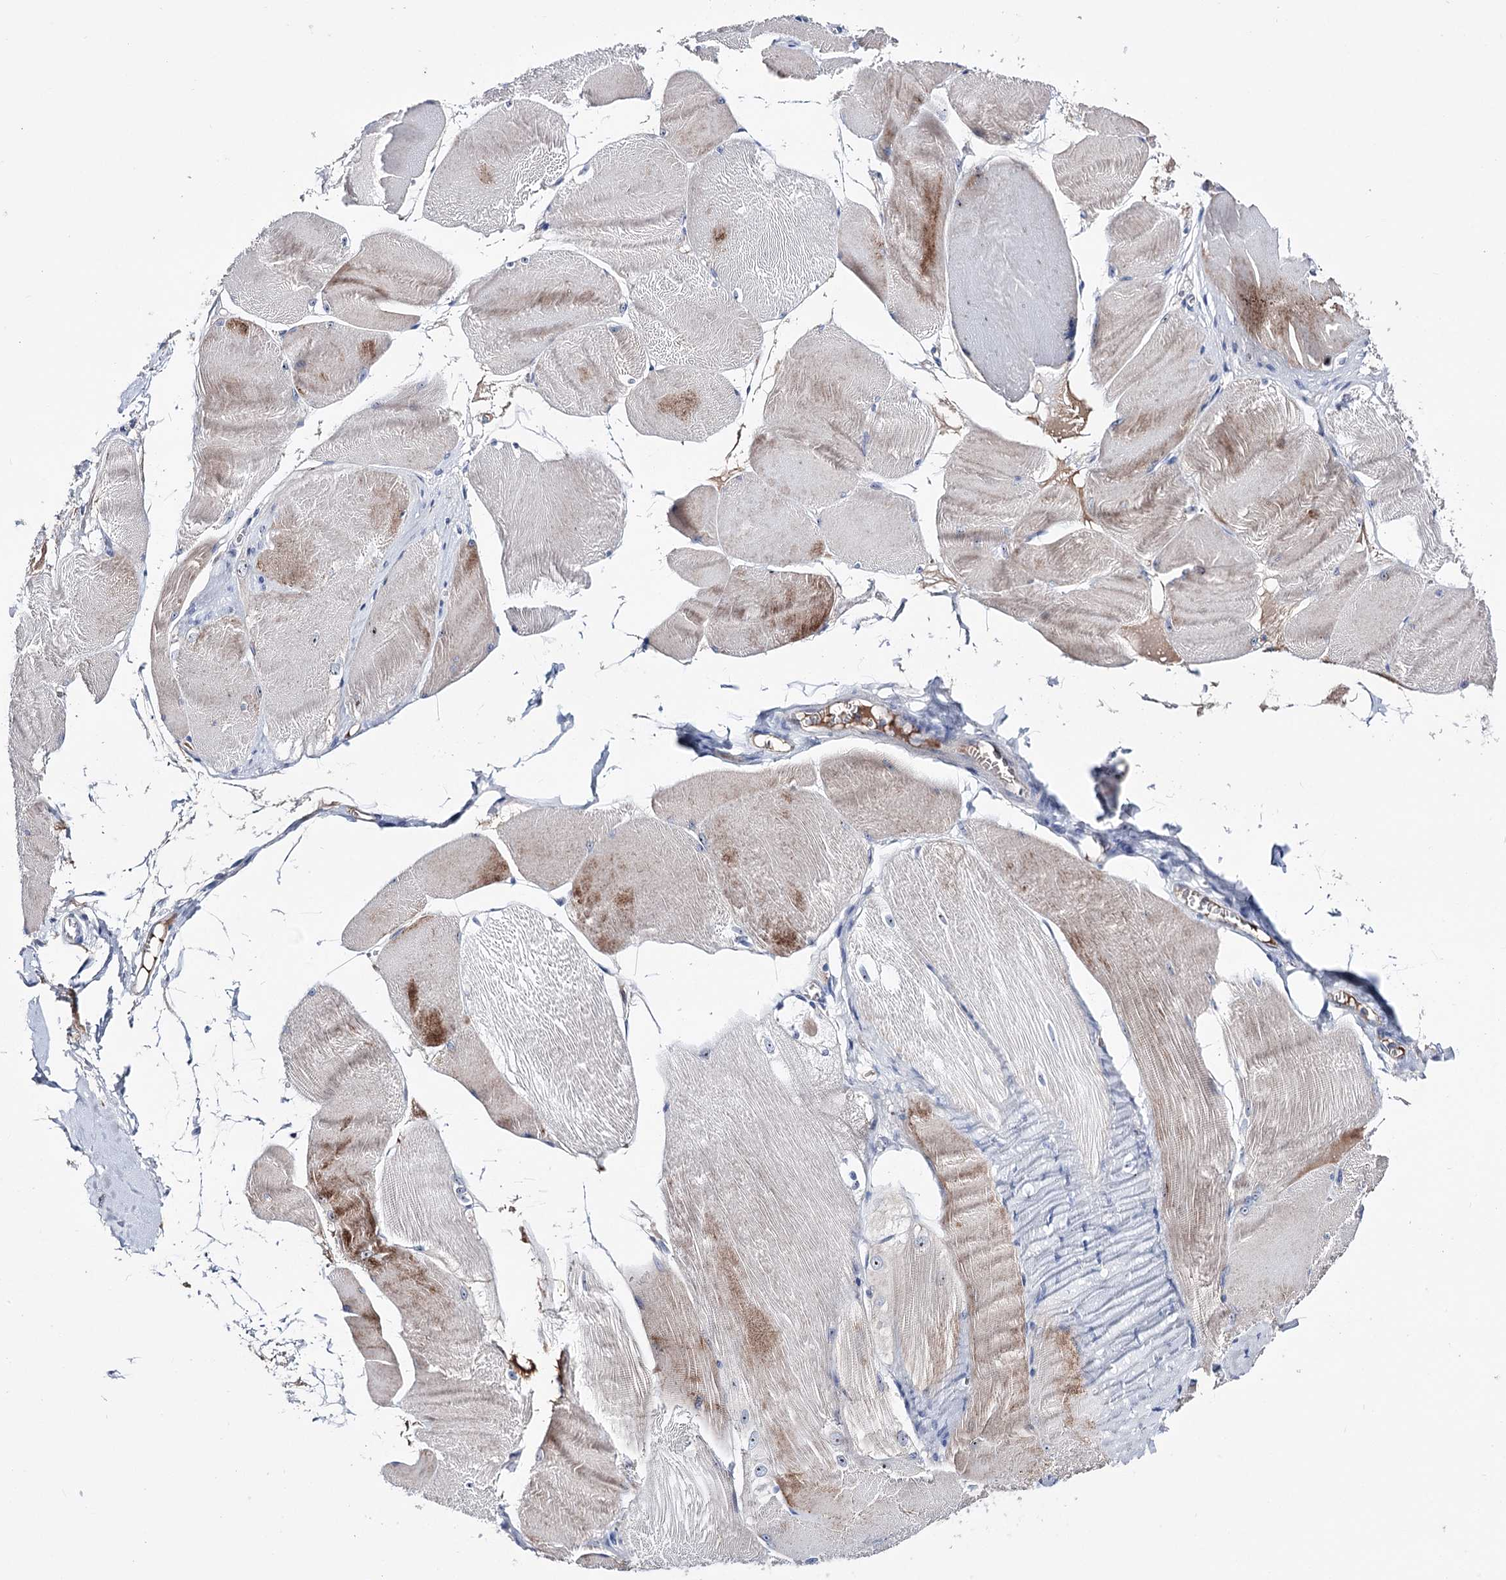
{"staining": {"intensity": "moderate", "quantity": "<25%", "location": "cytoplasmic/membranous"}, "tissue": "skeletal muscle", "cell_type": "Myocytes", "image_type": "normal", "snomed": [{"axis": "morphology", "description": "Normal tissue, NOS"}, {"axis": "morphology", "description": "Basal cell carcinoma"}, {"axis": "topography", "description": "Skeletal muscle"}], "caption": "Immunohistochemistry (IHC) of normal human skeletal muscle displays low levels of moderate cytoplasmic/membranous expression in about <25% of myocytes. (Brightfield microscopy of DAB IHC at high magnification).", "gene": "PCGF5", "patient": {"sex": "female", "age": 64}}